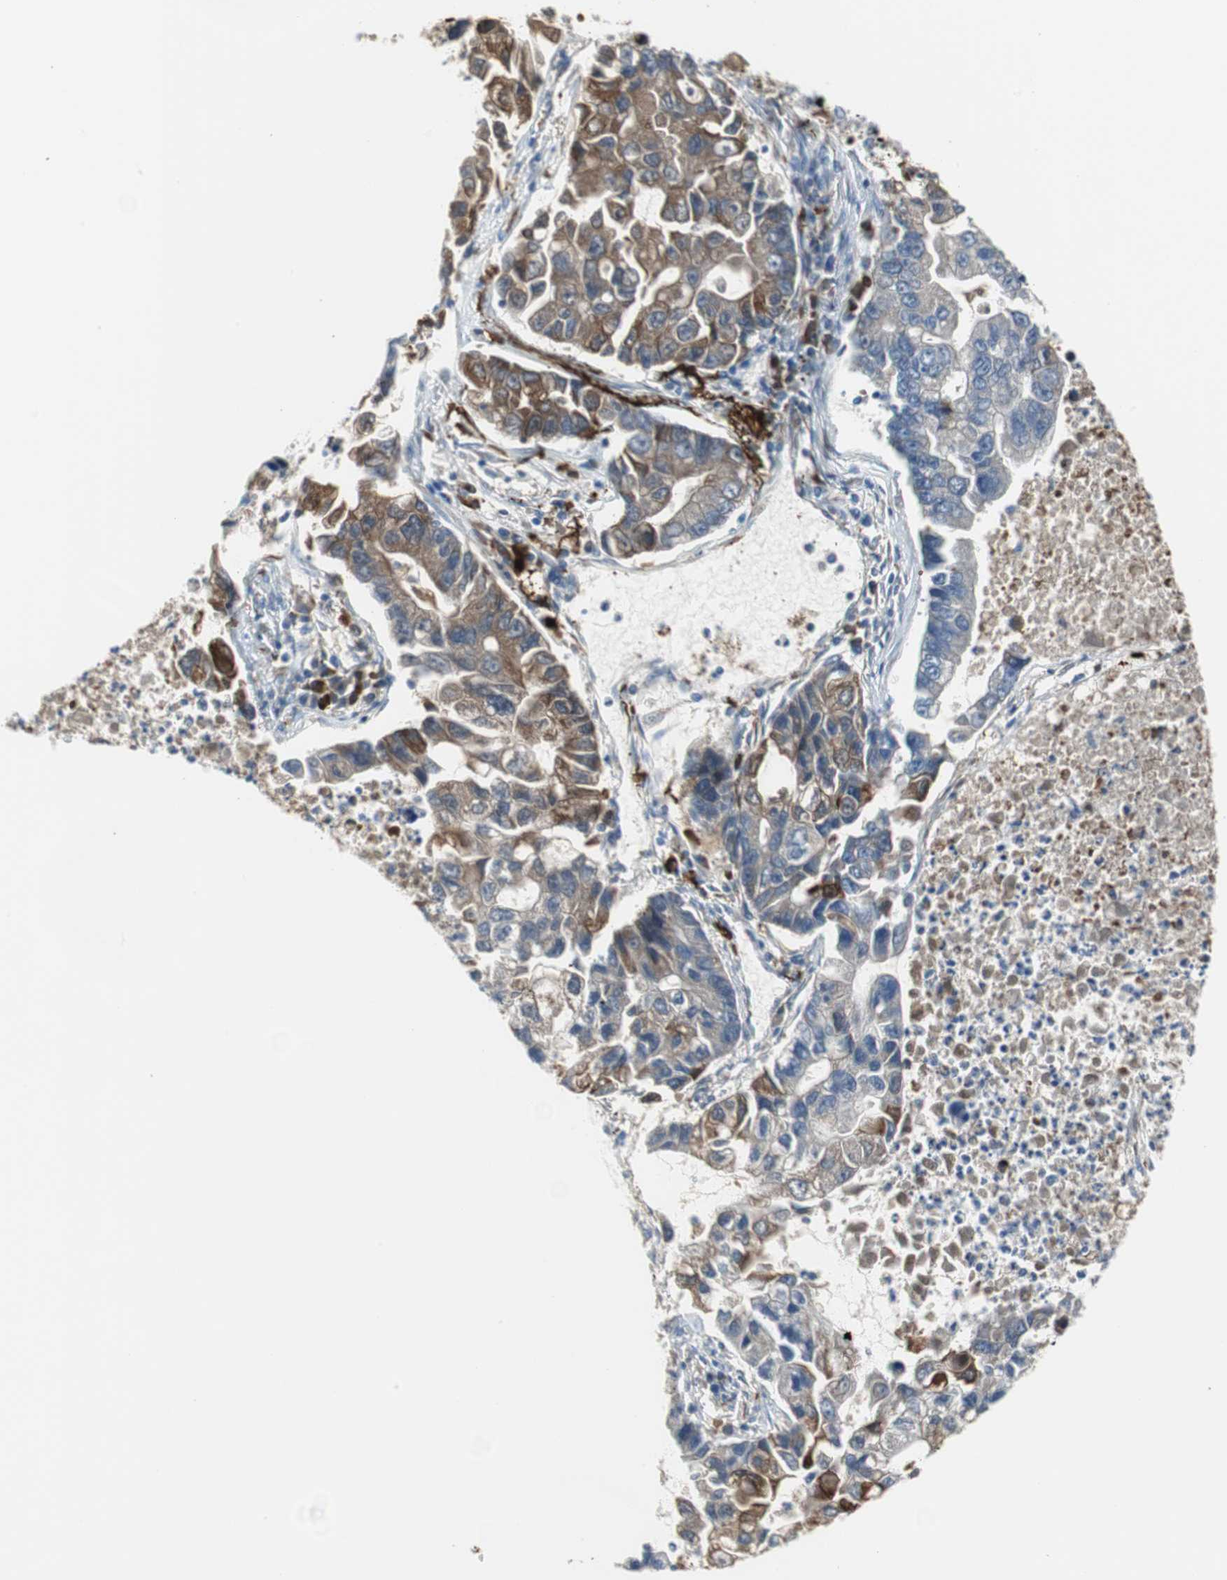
{"staining": {"intensity": "strong", "quantity": "25%-75%", "location": "cytoplasmic/membranous"}, "tissue": "lung cancer", "cell_type": "Tumor cells", "image_type": "cancer", "snomed": [{"axis": "morphology", "description": "Adenocarcinoma, NOS"}, {"axis": "topography", "description": "Lung"}], "caption": "IHC (DAB) staining of human adenocarcinoma (lung) exhibits strong cytoplasmic/membranous protein staining in about 25%-75% of tumor cells.", "gene": "APCS", "patient": {"sex": "female", "age": 51}}